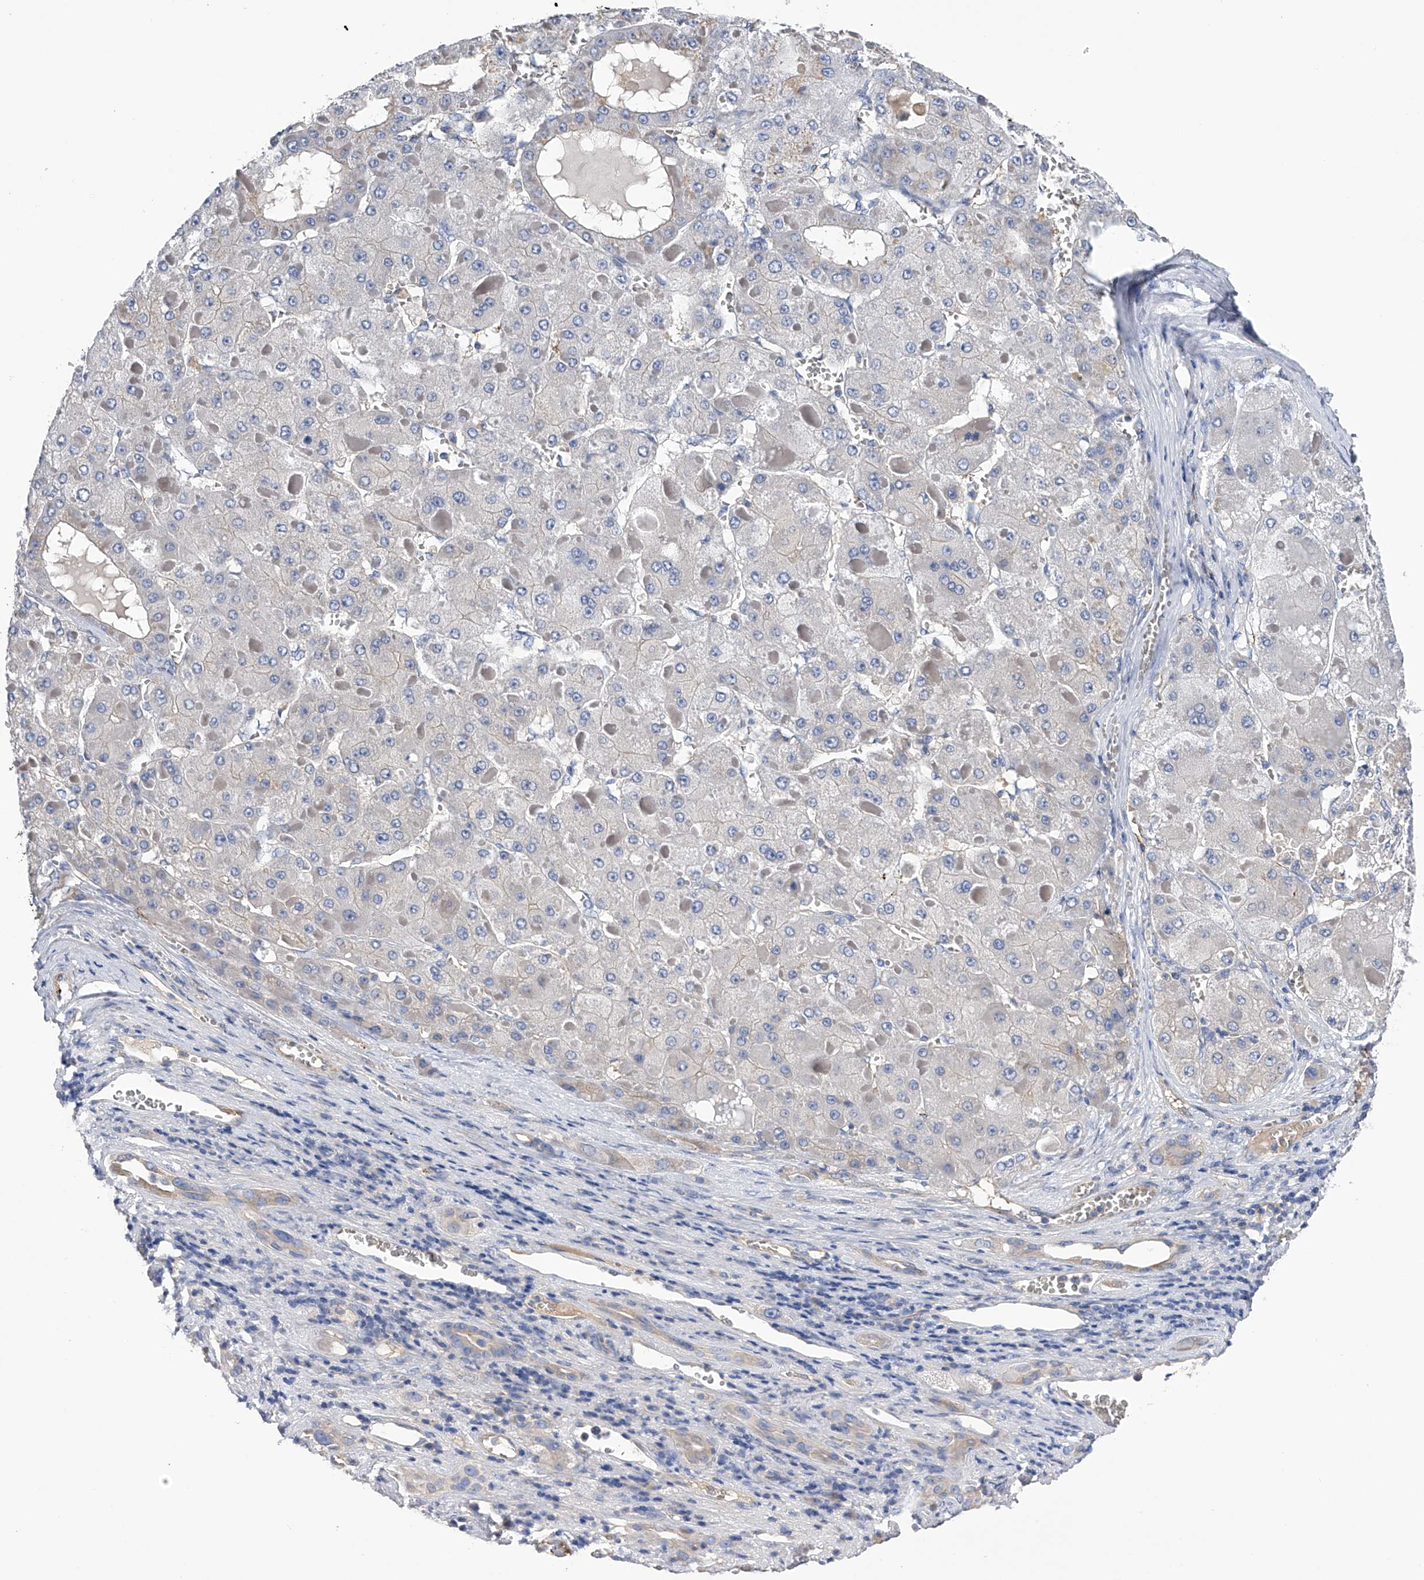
{"staining": {"intensity": "negative", "quantity": "none", "location": "none"}, "tissue": "liver cancer", "cell_type": "Tumor cells", "image_type": "cancer", "snomed": [{"axis": "morphology", "description": "Carcinoma, Hepatocellular, NOS"}, {"axis": "topography", "description": "Liver"}], "caption": "DAB (3,3'-diaminobenzidine) immunohistochemical staining of liver hepatocellular carcinoma reveals no significant staining in tumor cells.", "gene": "RWDD2A", "patient": {"sex": "female", "age": 73}}